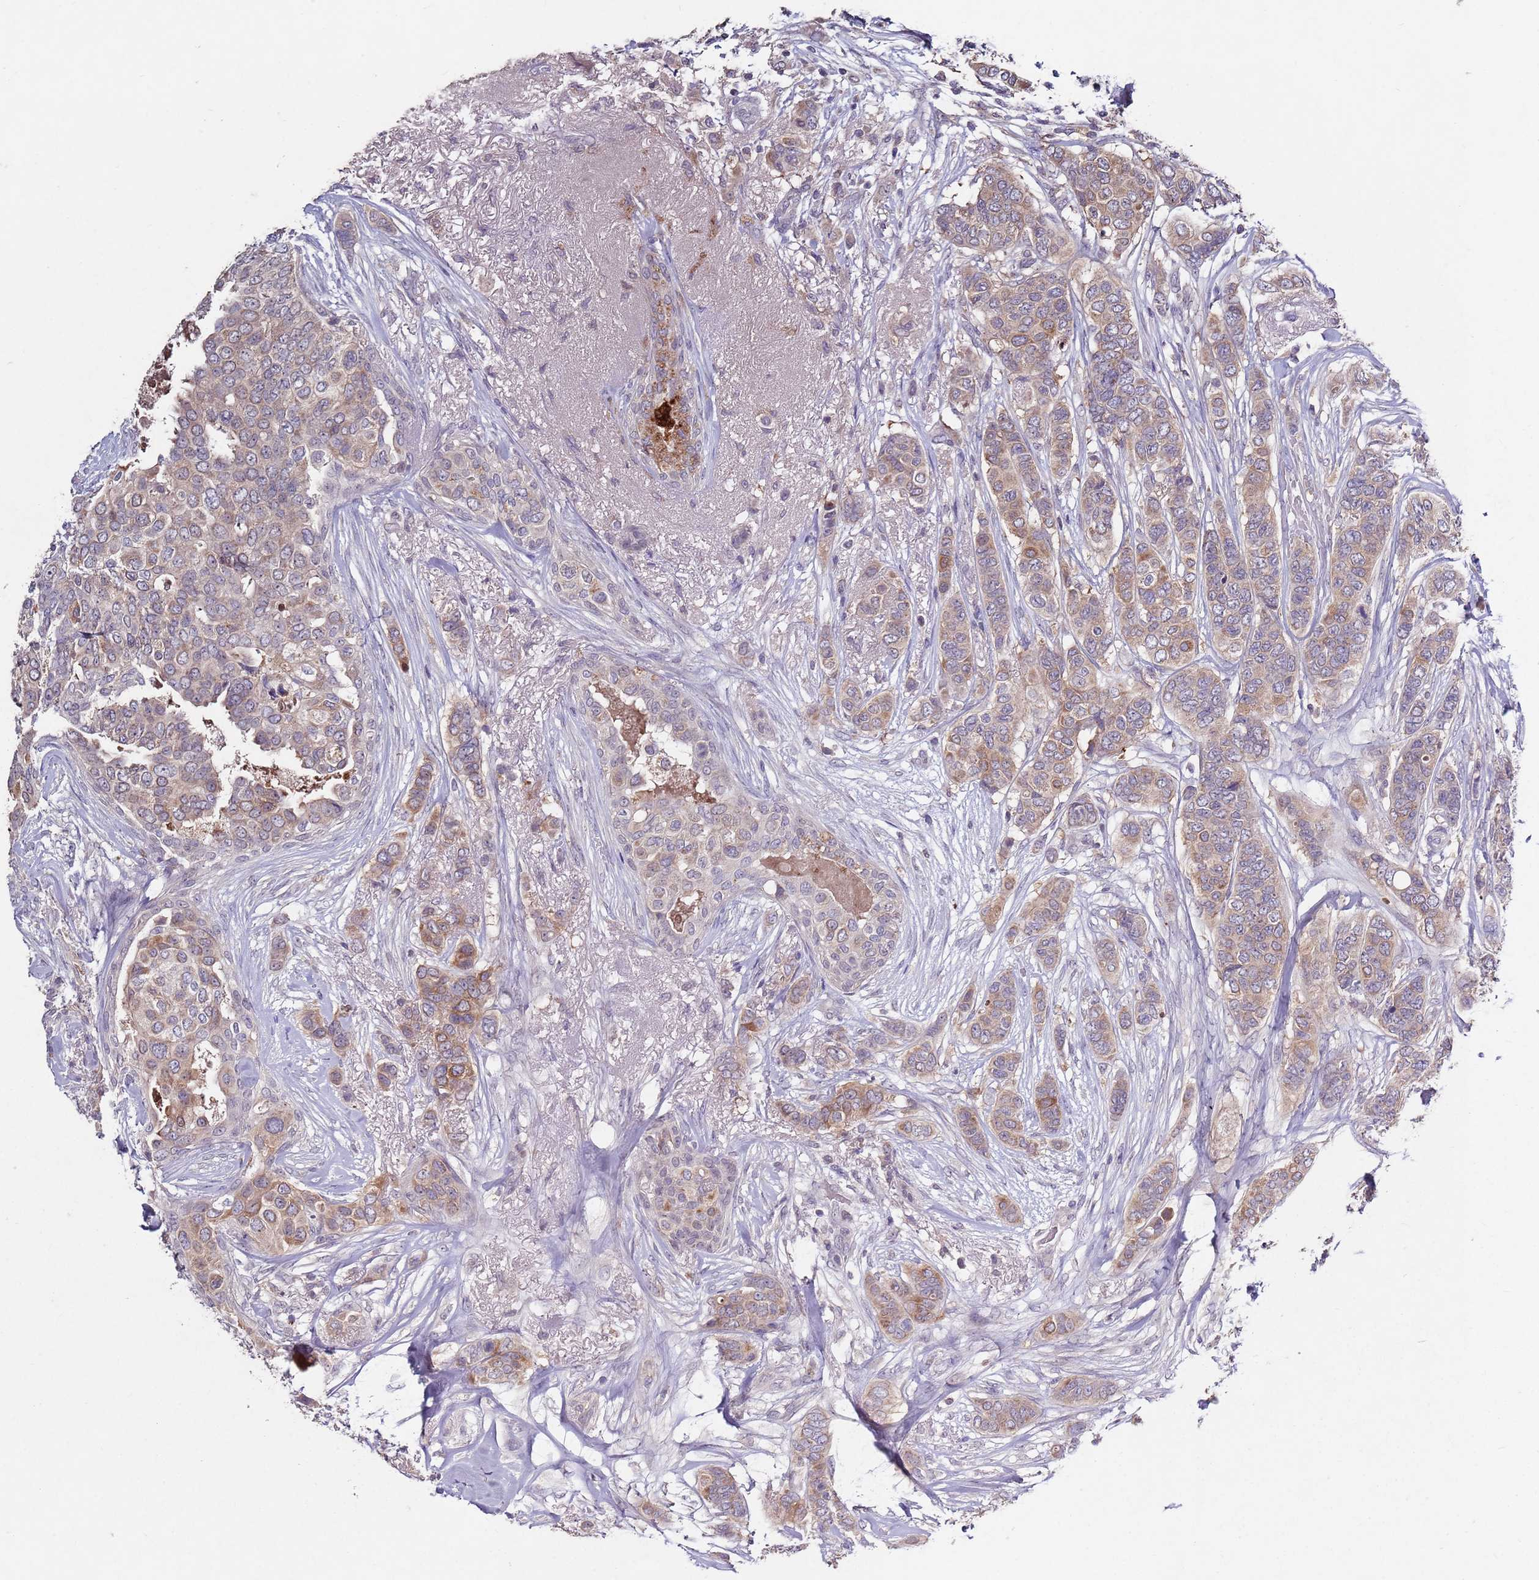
{"staining": {"intensity": "weak", "quantity": "25%-75%", "location": "cytoplasmic/membranous"}, "tissue": "breast cancer", "cell_type": "Tumor cells", "image_type": "cancer", "snomed": [{"axis": "morphology", "description": "Lobular carcinoma"}, {"axis": "topography", "description": "Breast"}], "caption": "Weak cytoplasmic/membranous staining is appreciated in approximately 25%-75% of tumor cells in breast cancer. (IHC, brightfield microscopy, high magnification).", "gene": "NRDE2", "patient": {"sex": "female", "age": 51}}